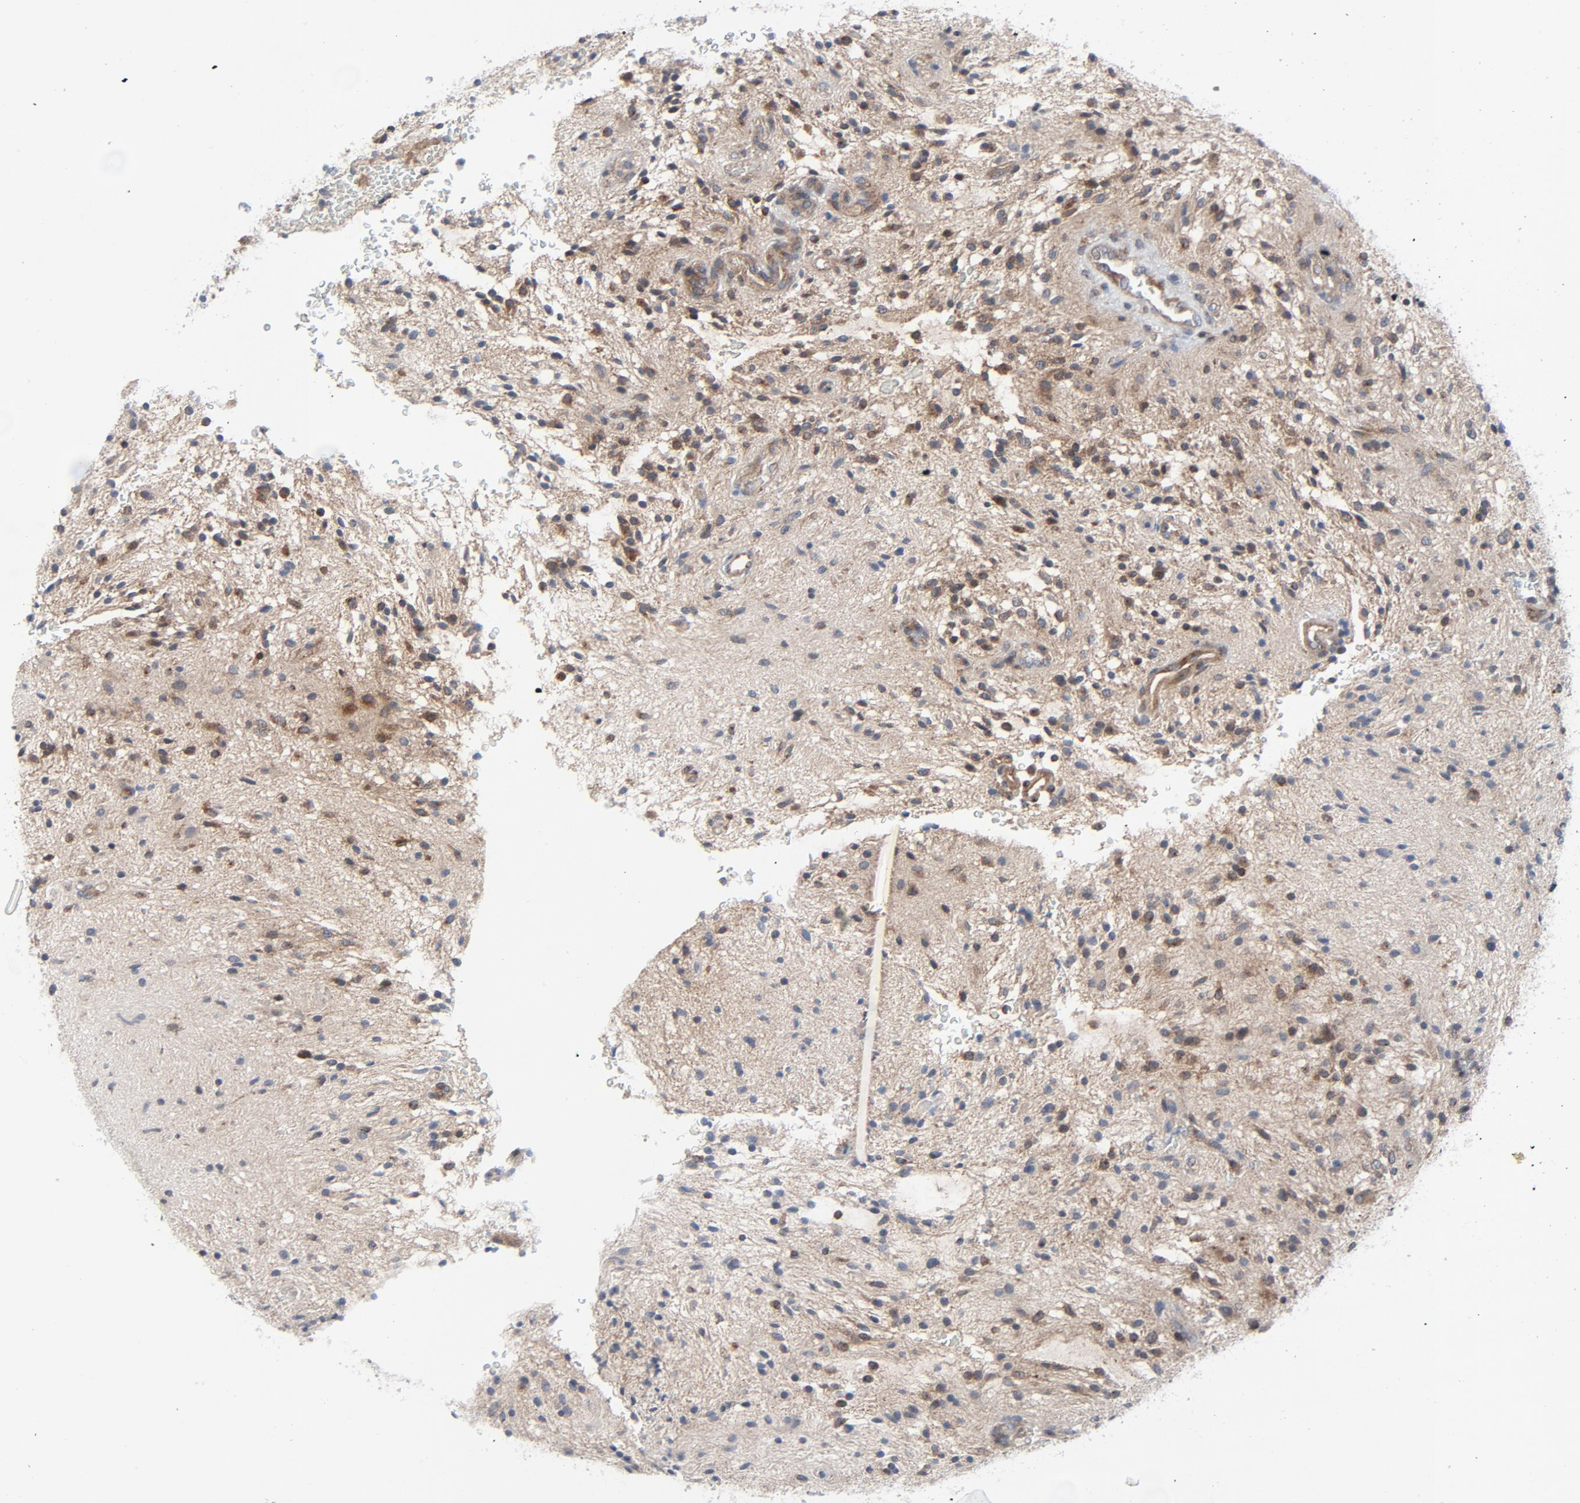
{"staining": {"intensity": "moderate", "quantity": ">75%", "location": "cytoplasmic/membranous"}, "tissue": "glioma", "cell_type": "Tumor cells", "image_type": "cancer", "snomed": [{"axis": "morphology", "description": "Glioma, malignant, NOS"}, {"axis": "topography", "description": "Cerebellum"}], "caption": "A high-resolution micrograph shows IHC staining of glioma, which exhibits moderate cytoplasmic/membranous staining in about >75% of tumor cells.", "gene": "TSG101", "patient": {"sex": "female", "age": 10}}